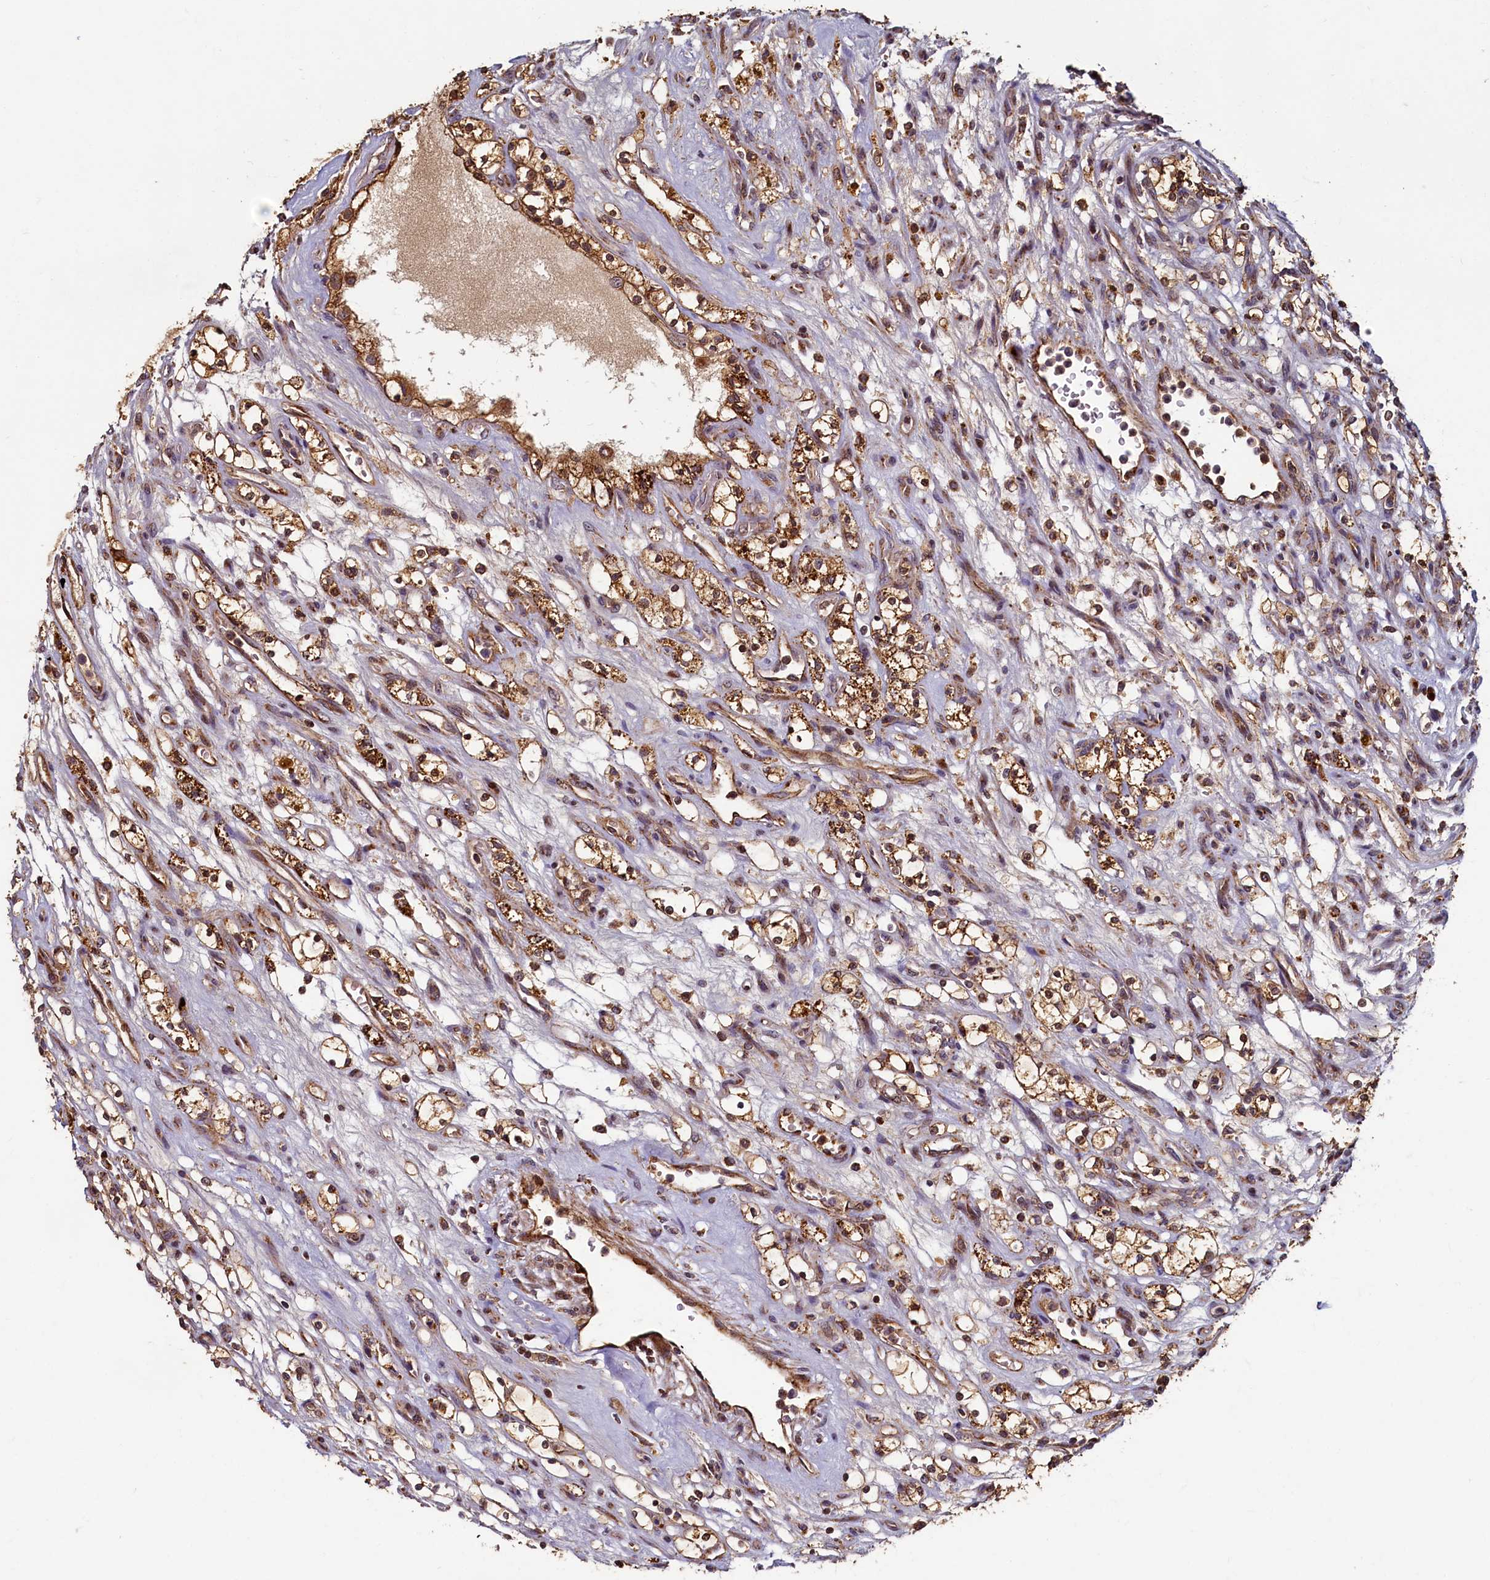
{"staining": {"intensity": "moderate", "quantity": ">75%", "location": "cytoplasmic/membranous,nuclear"}, "tissue": "renal cancer", "cell_type": "Tumor cells", "image_type": "cancer", "snomed": [{"axis": "morphology", "description": "Adenocarcinoma, NOS"}, {"axis": "topography", "description": "Kidney"}], "caption": "Human renal cancer stained with a brown dye reveals moderate cytoplasmic/membranous and nuclear positive expression in about >75% of tumor cells.", "gene": "NCKAP5L", "patient": {"sex": "female", "age": 69}}